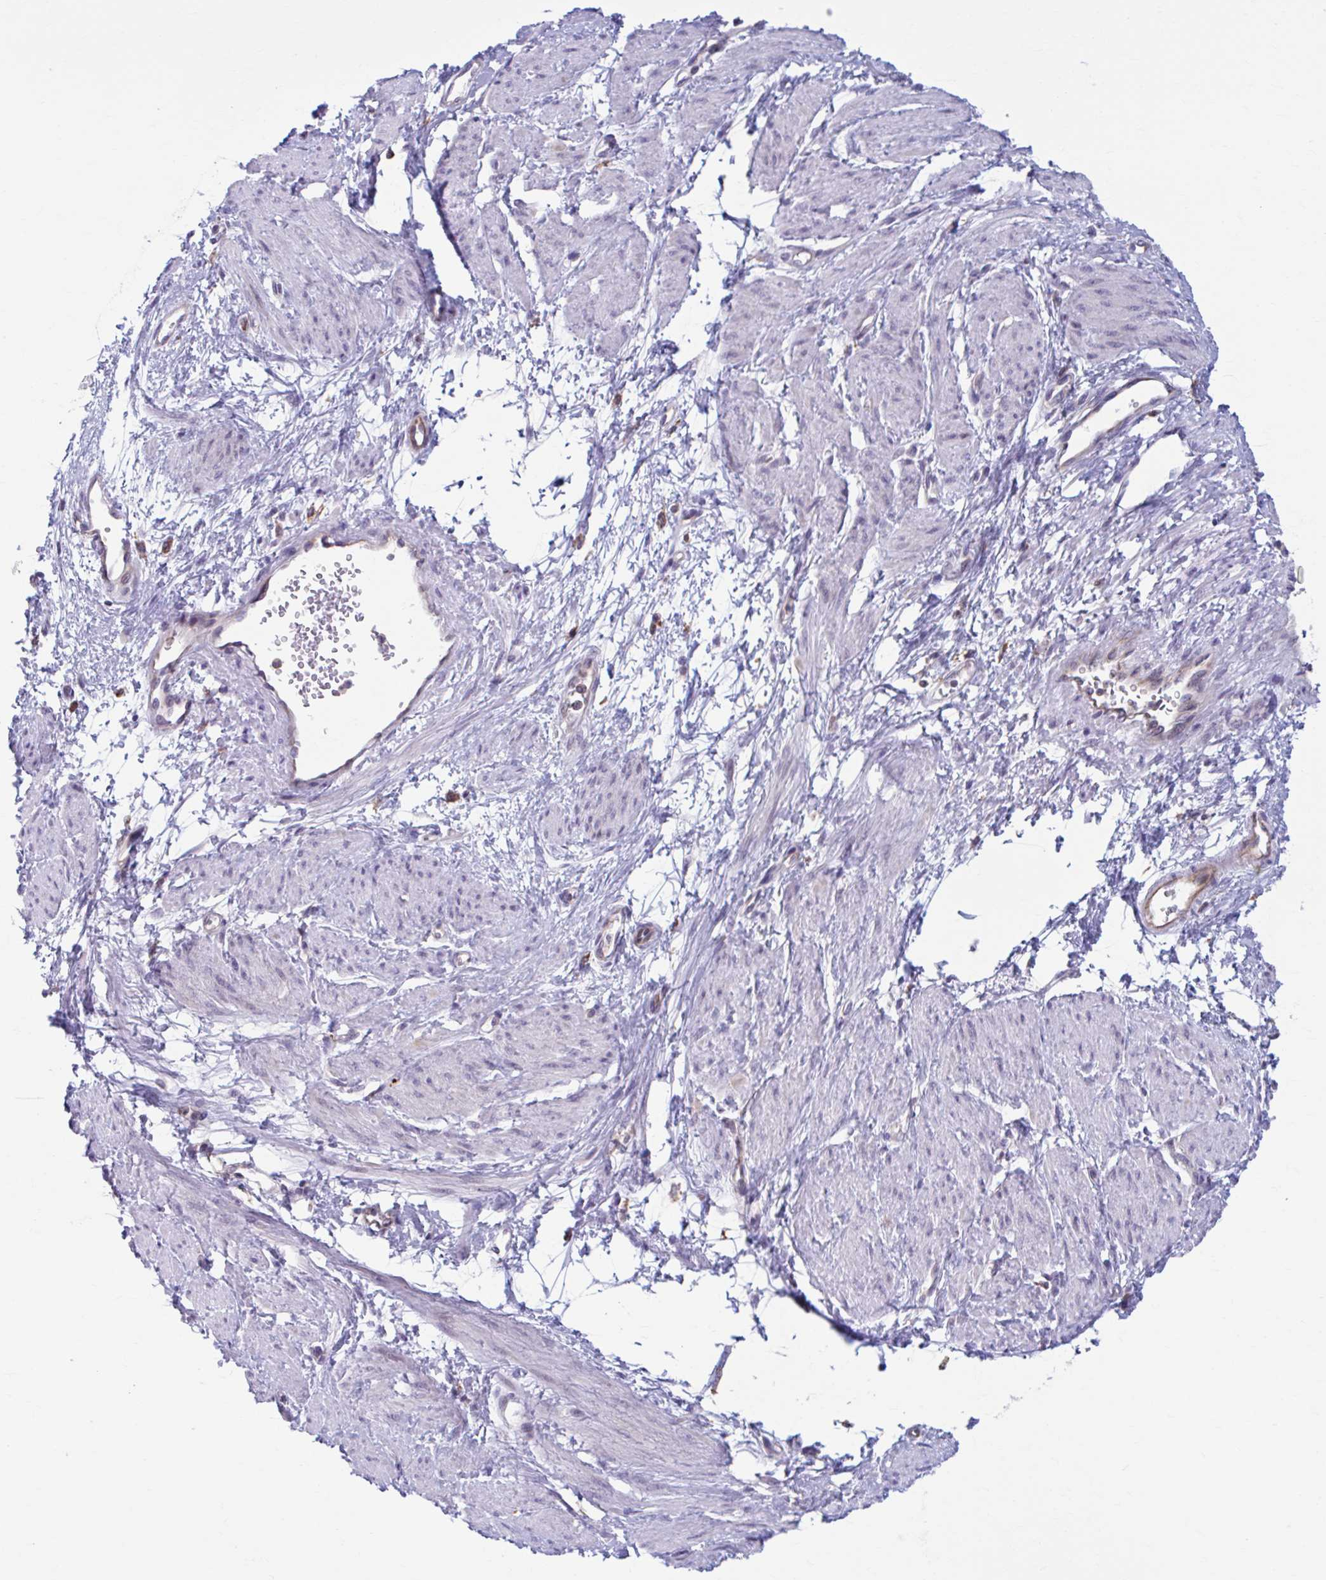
{"staining": {"intensity": "negative", "quantity": "none", "location": "none"}, "tissue": "smooth muscle", "cell_type": "Smooth muscle cells", "image_type": "normal", "snomed": [{"axis": "morphology", "description": "Normal tissue, NOS"}, {"axis": "topography", "description": "Smooth muscle"}, {"axis": "topography", "description": "Uterus"}], "caption": "High magnification brightfield microscopy of normal smooth muscle stained with DAB (3,3'-diaminobenzidine) (brown) and counterstained with hematoxylin (blue): smooth muscle cells show no significant staining.", "gene": "ADAT3", "patient": {"sex": "female", "age": 39}}